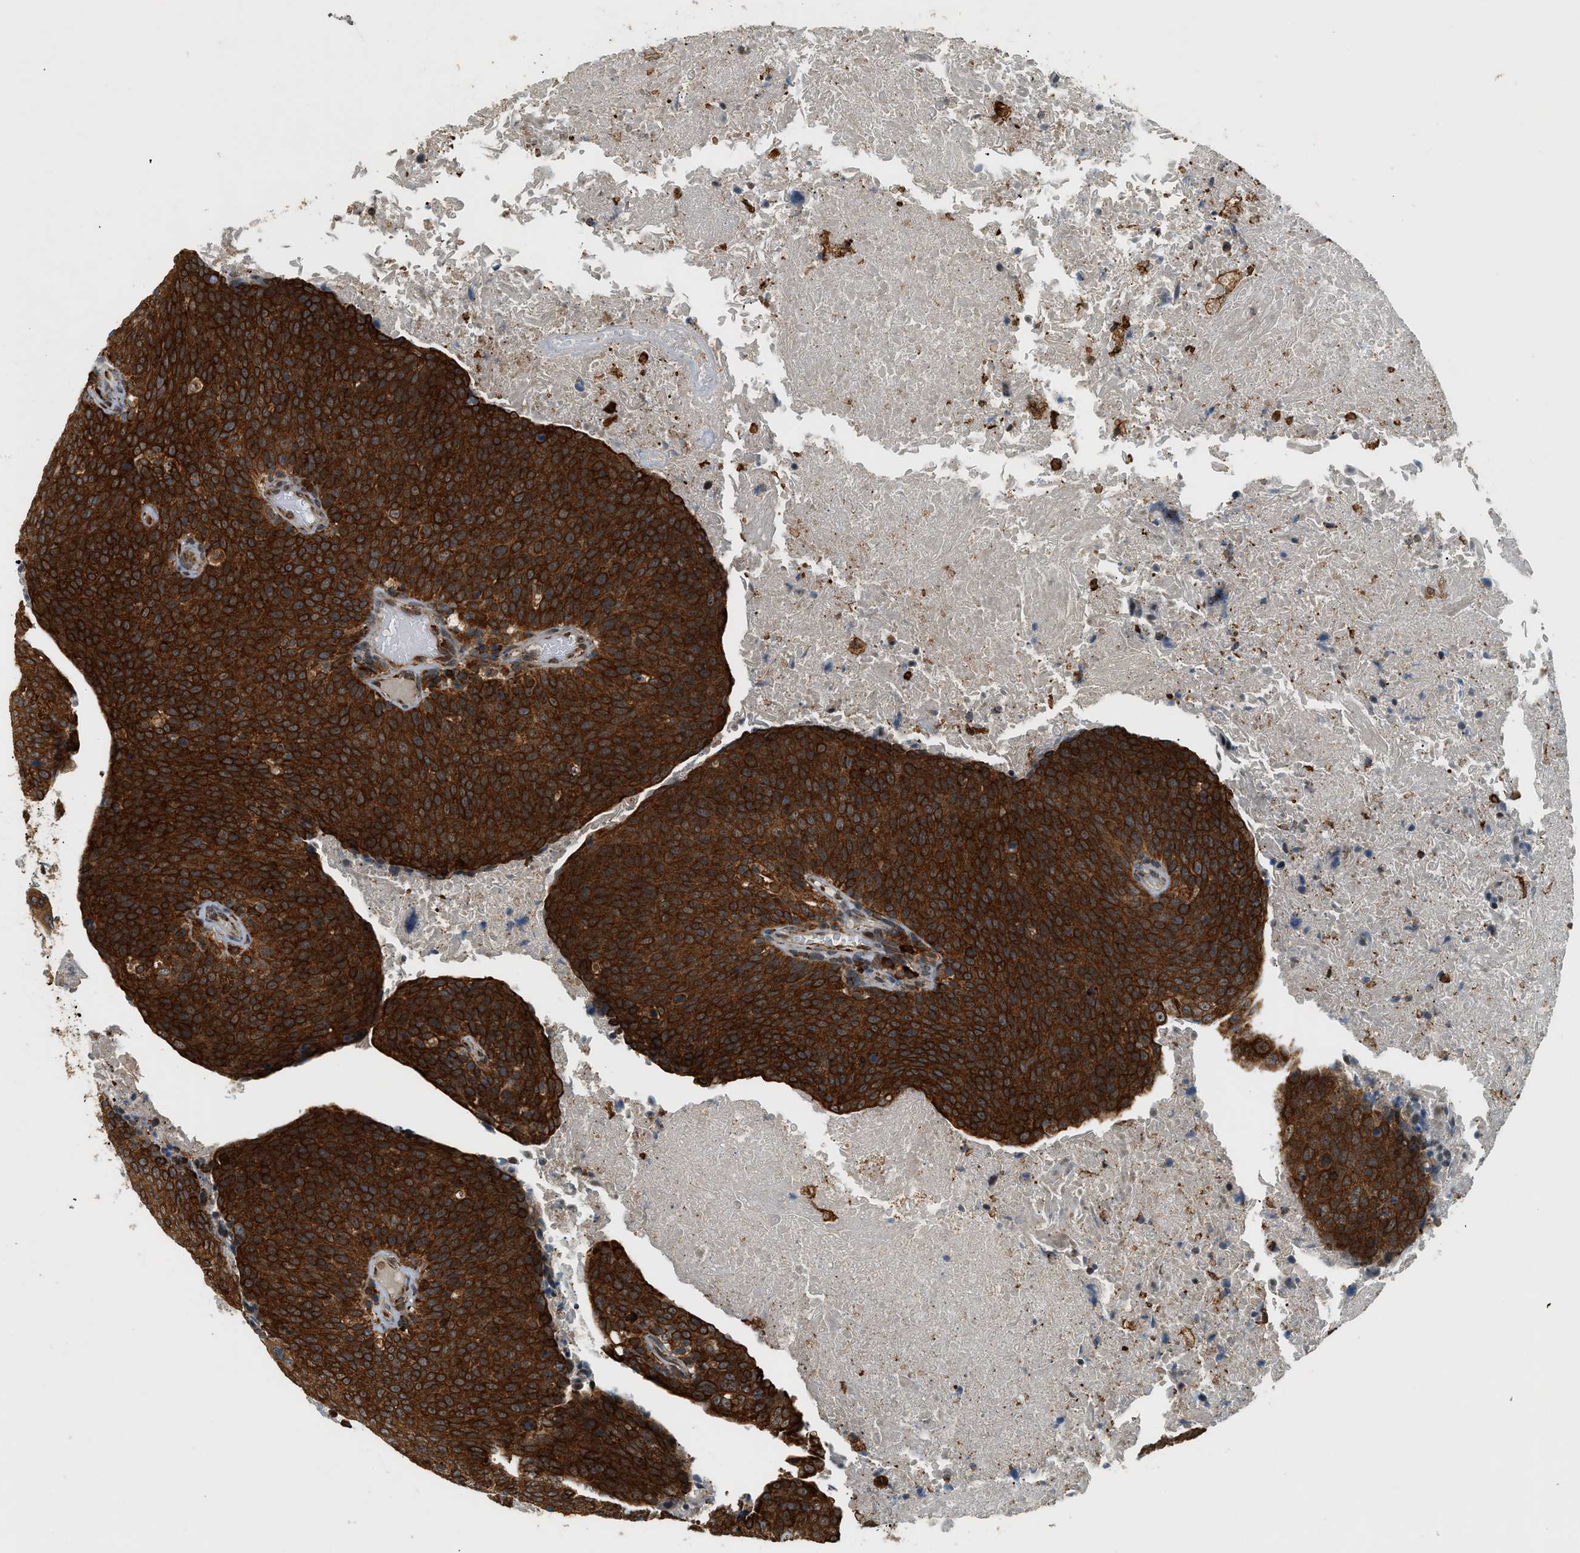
{"staining": {"intensity": "strong", "quantity": ">75%", "location": "cytoplasmic/membranous,nuclear"}, "tissue": "head and neck cancer", "cell_type": "Tumor cells", "image_type": "cancer", "snomed": [{"axis": "morphology", "description": "Squamous cell carcinoma, NOS"}, {"axis": "morphology", "description": "Squamous cell carcinoma, metastatic, NOS"}, {"axis": "topography", "description": "Lymph node"}, {"axis": "topography", "description": "Head-Neck"}], "caption": "This is an image of immunohistochemistry (IHC) staining of head and neck squamous cell carcinoma, which shows strong staining in the cytoplasmic/membranous and nuclear of tumor cells.", "gene": "SEMA4D", "patient": {"sex": "male", "age": 62}}